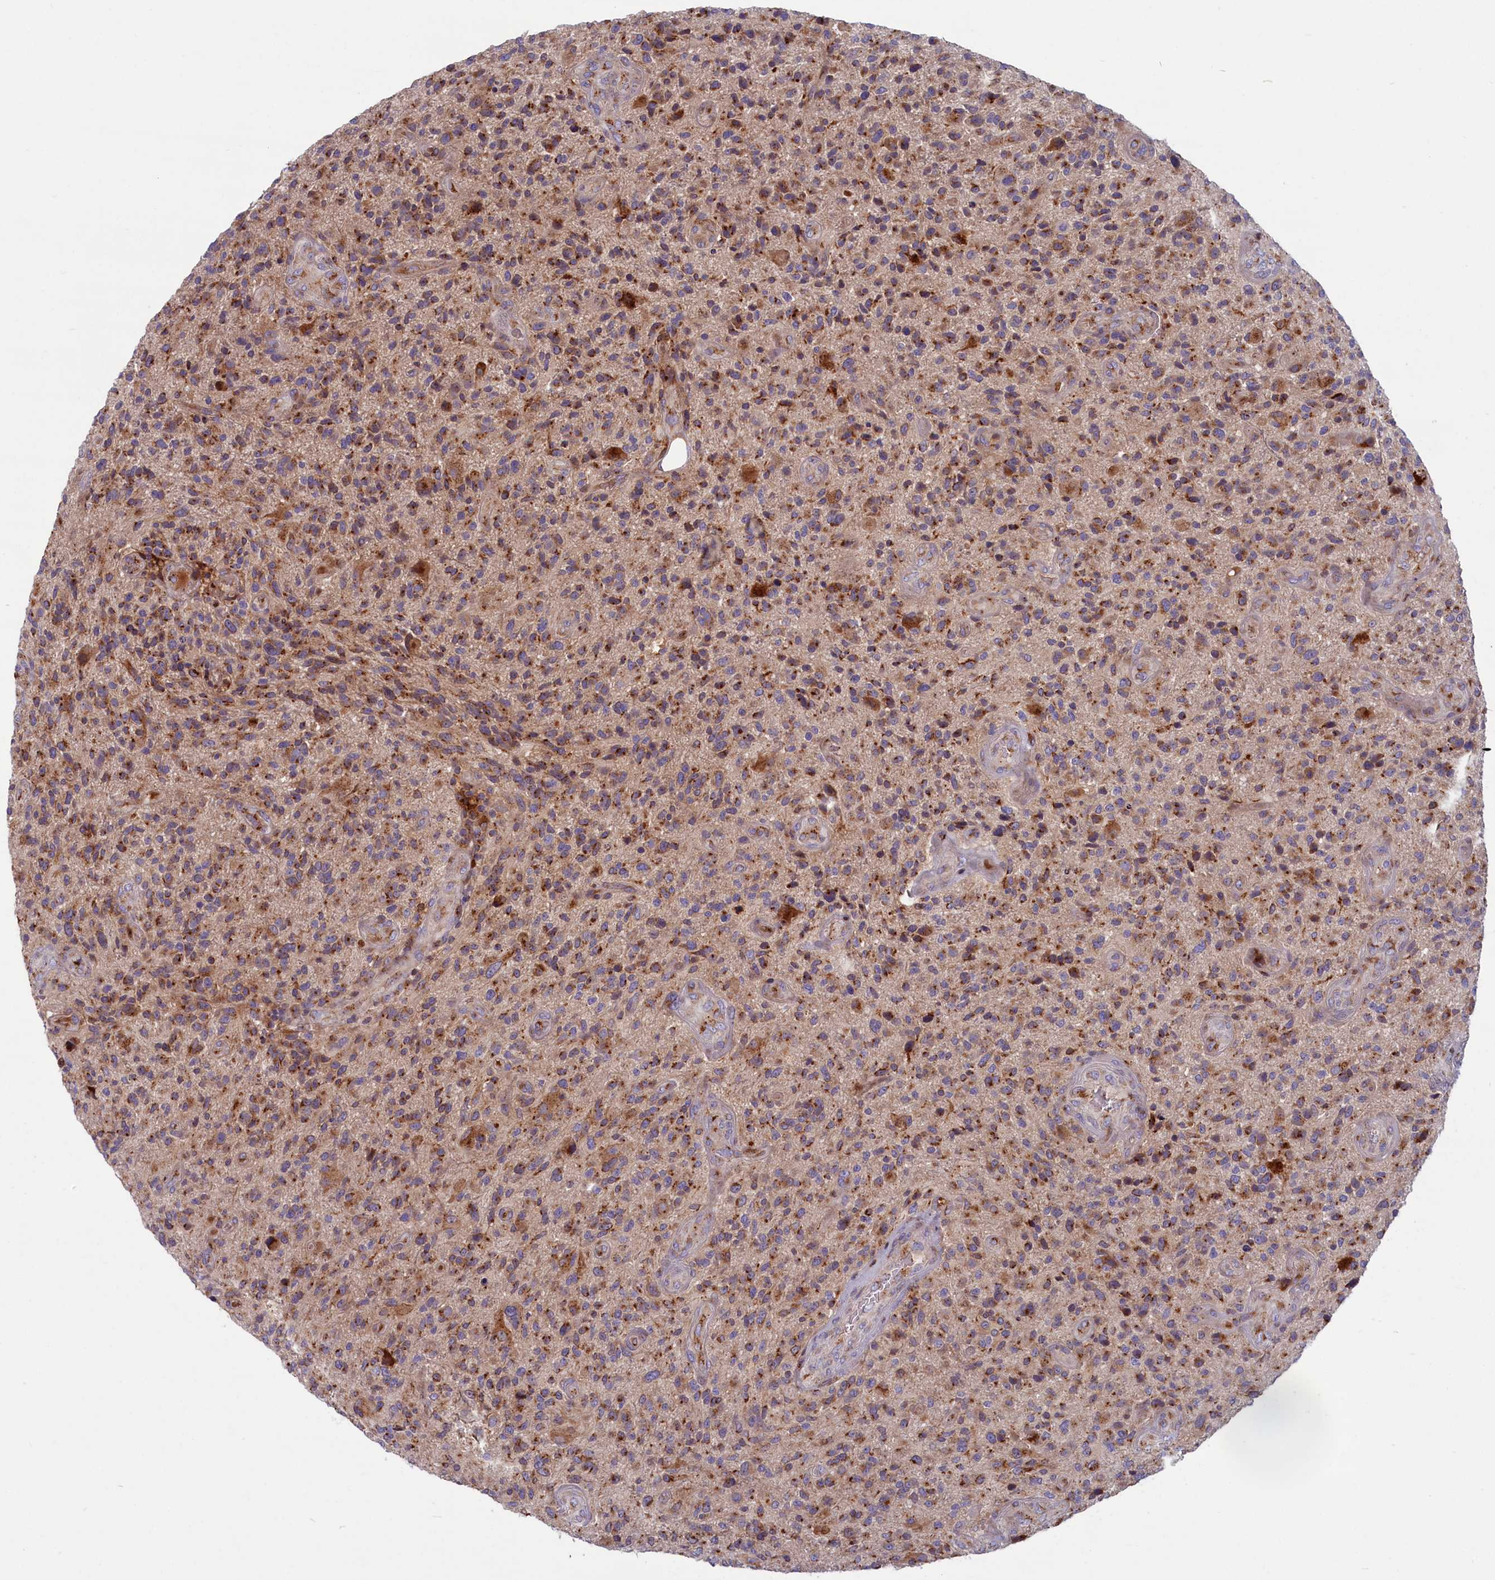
{"staining": {"intensity": "moderate", "quantity": ">75%", "location": "cytoplasmic/membranous"}, "tissue": "glioma", "cell_type": "Tumor cells", "image_type": "cancer", "snomed": [{"axis": "morphology", "description": "Glioma, malignant, High grade"}, {"axis": "topography", "description": "Brain"}], "caption": "Protein analysis of glioma tissue shows moderate cytoplasmic/membranous positivity in approximately >75% of tumor cells. Nuclei are stained in blue.", "gene": "BLVRB", "patient": {"sex": "male", "age": 47}}